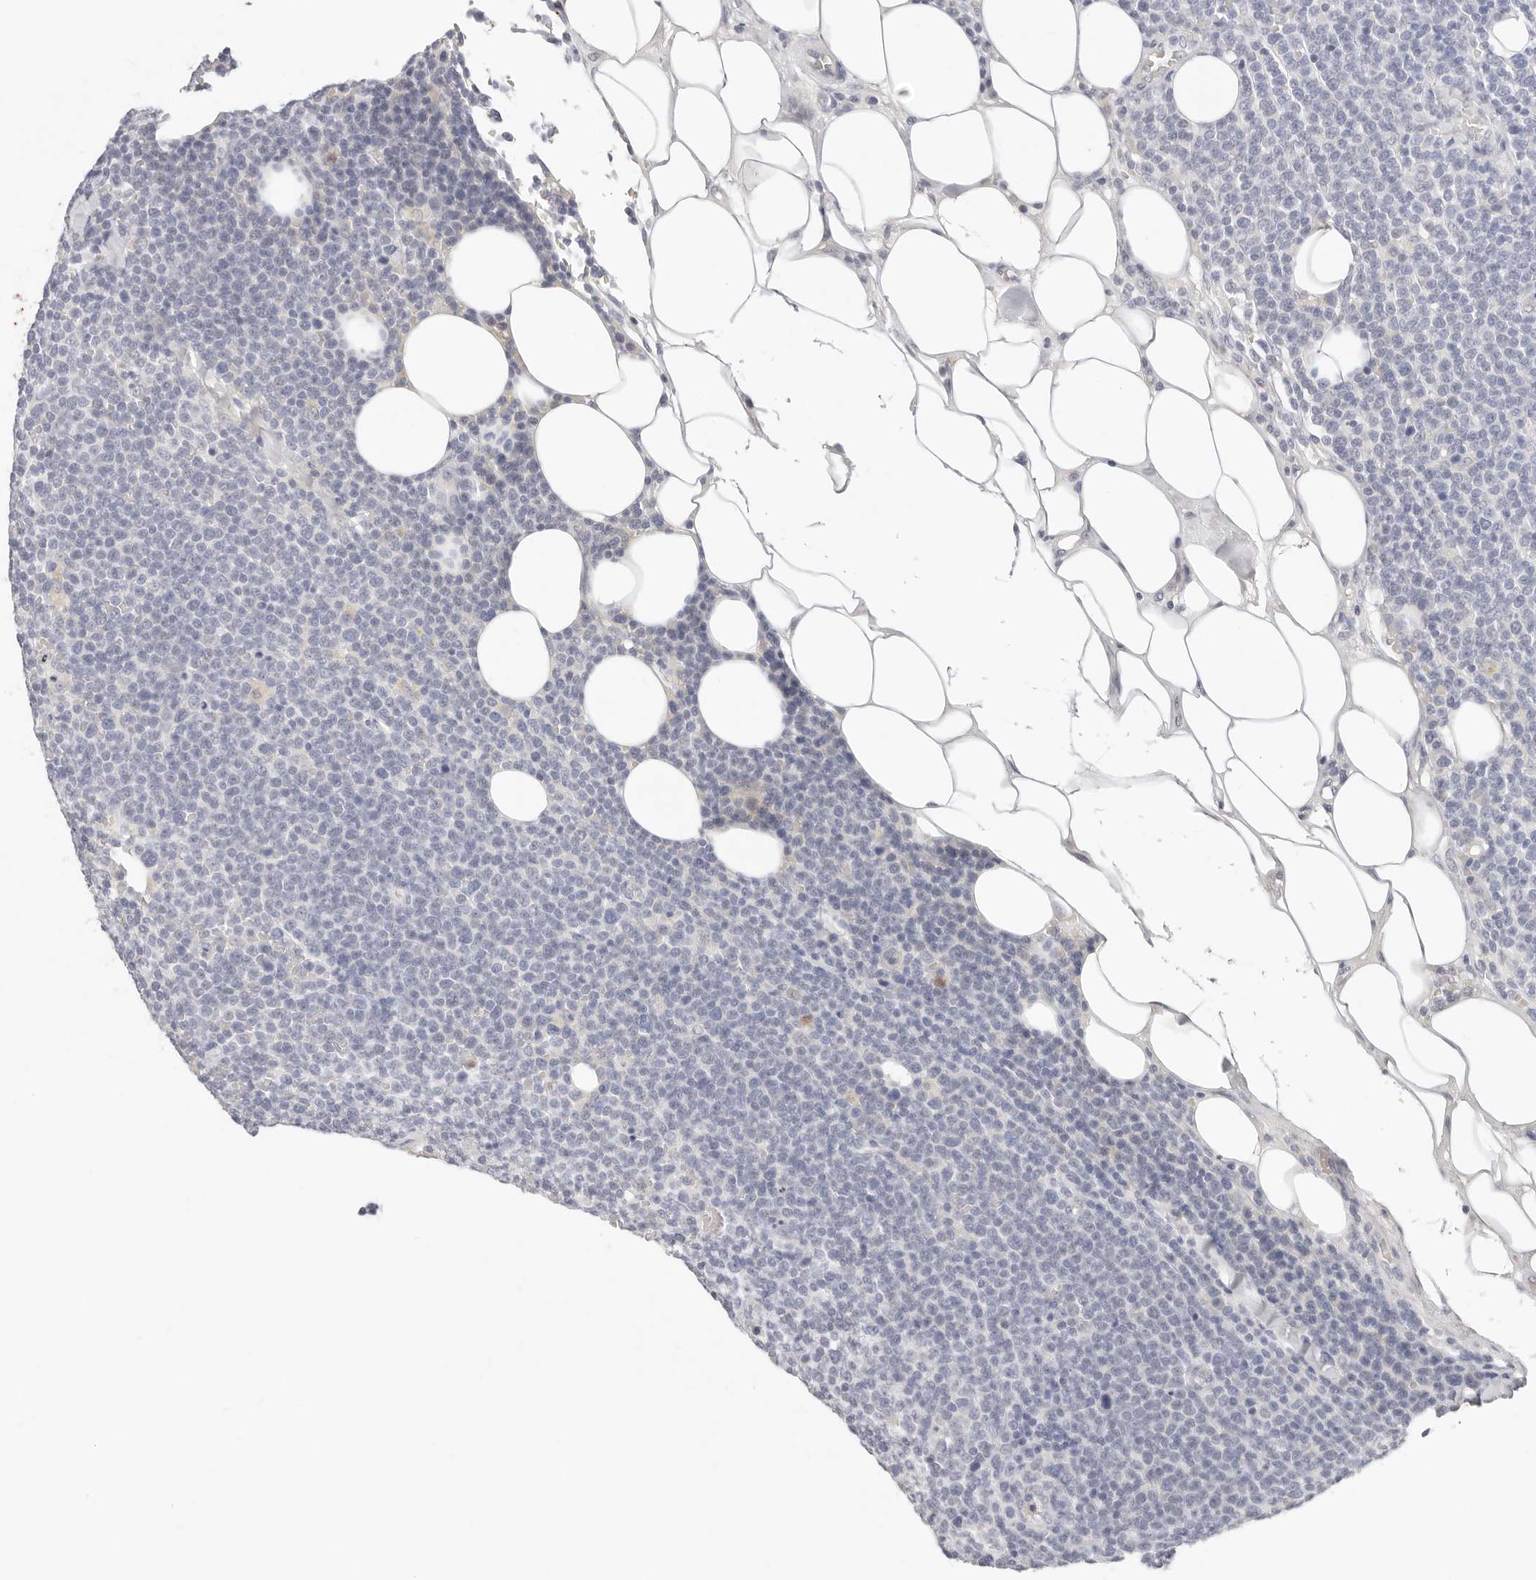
{"staining": {"intensity": "negative", "quantity": "none", "location": "none"}, "tissue": "lymphoma", "cell_type": "Tumor cells", "image_type": "cancer", "snomed": [{"axis": "morphology", "description": "Malignant lymphoma, non-Hodgkin's type, High grade"}, {"axis": "topography", "description": "Lymph node"}], "caption": "Immunohistochemical staining of lymphoma shows no significant staining in tumor cells. (DAB (3,3'-diaminobenzidine) immunohistochemistry (IHC) with hematoxylin counter stain).", "gene": "ASCL1", "patient": {"sex": "male", "age": 61}}